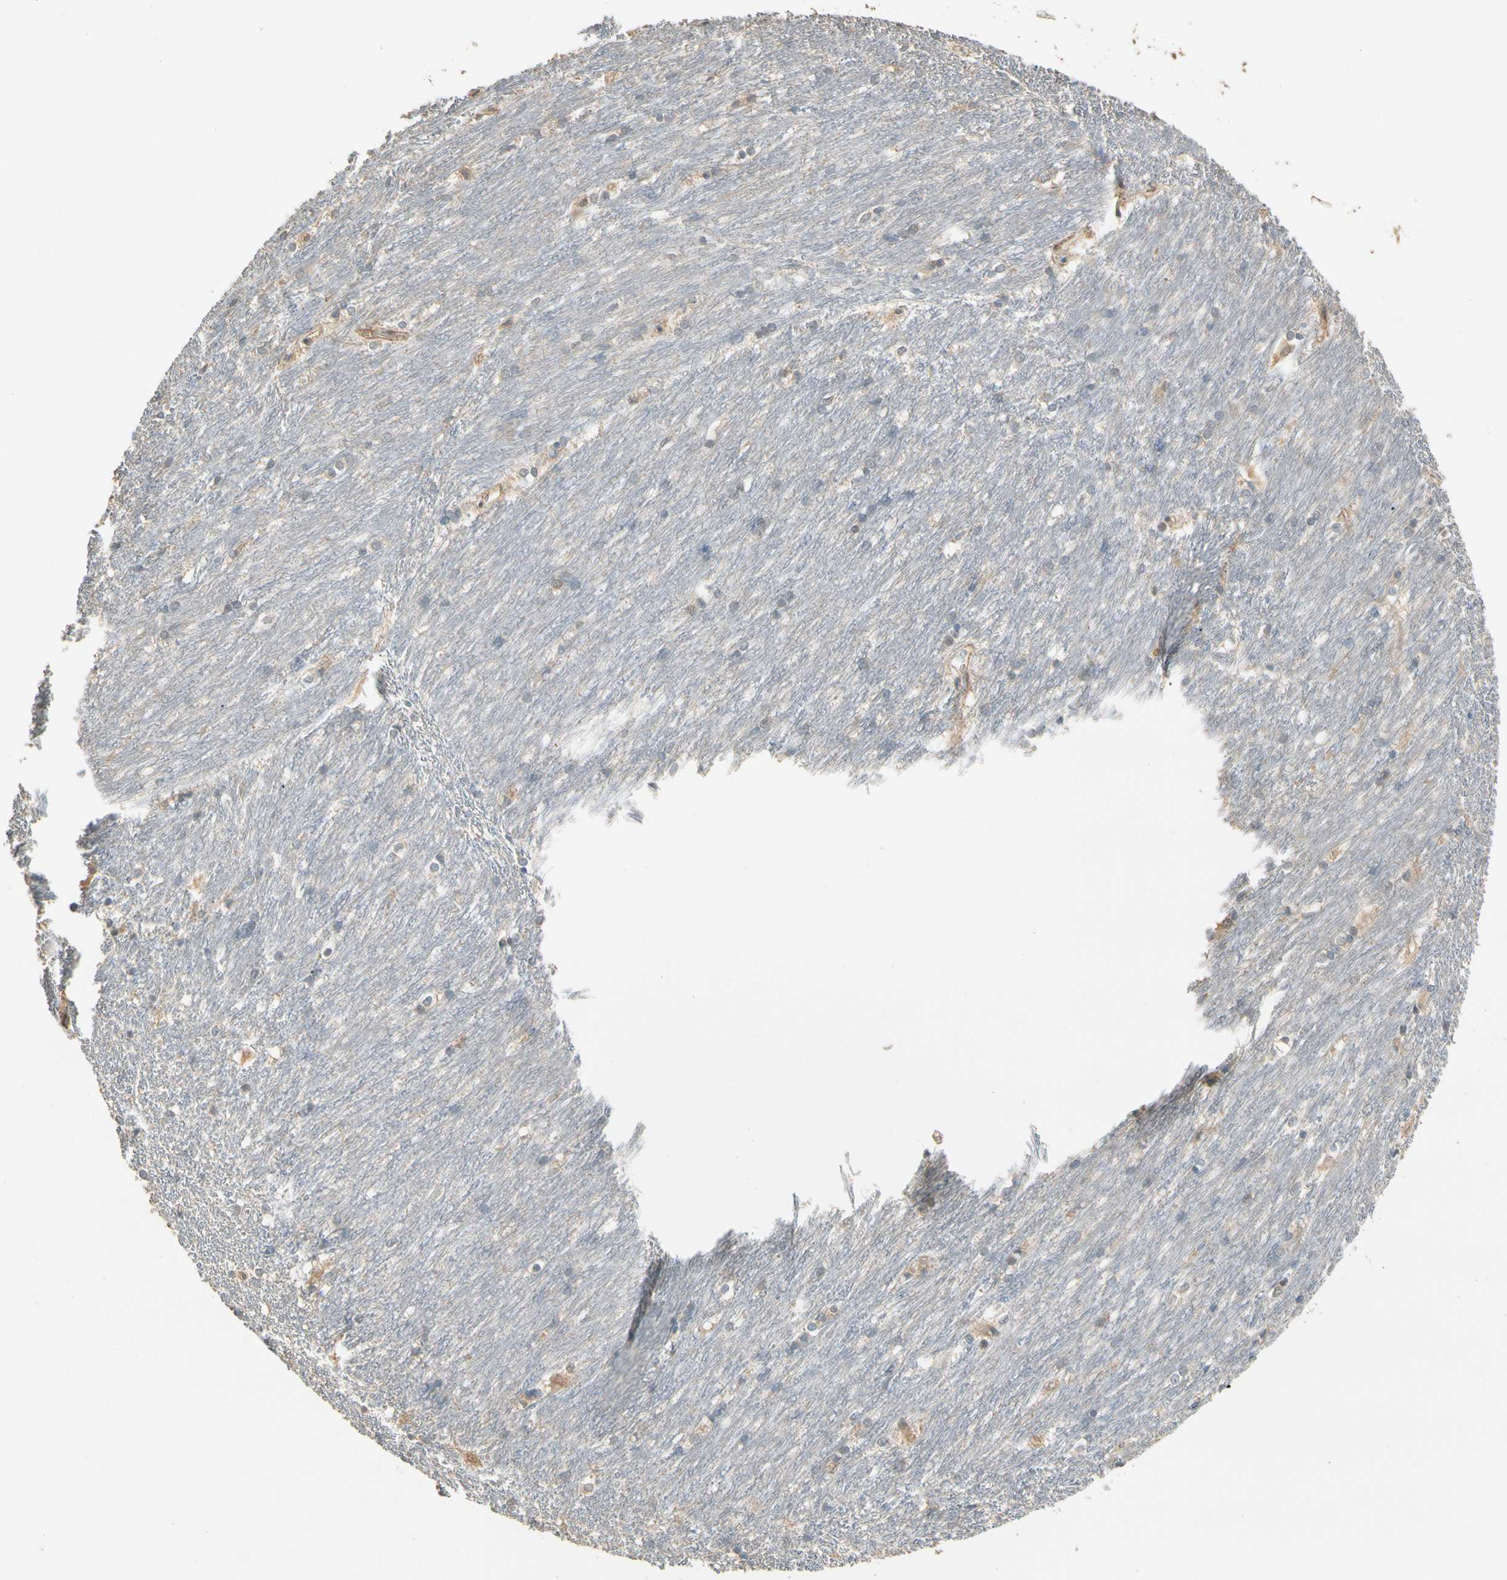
{"staining": {"intensity": "weak", "quantity": "25%-75%", "location": "cytoplasmic/membranous"}, "tissue": "caudate", "cell_type": "Glial cells", "image_type": "normal", "snomed": [{"axis": "morphology", "description": "Normal tissue, NOS"}, {"axis": "topography", "description": "Lateral ventricle wall"}], "caption": "The histopathology image demonstrates a brown stain indicating the presence of a protein in the cytoplasmic/membranous of glial cells in caudate.", "gene": "CDH6", "patient": {"sex": "female", "age": 19}}